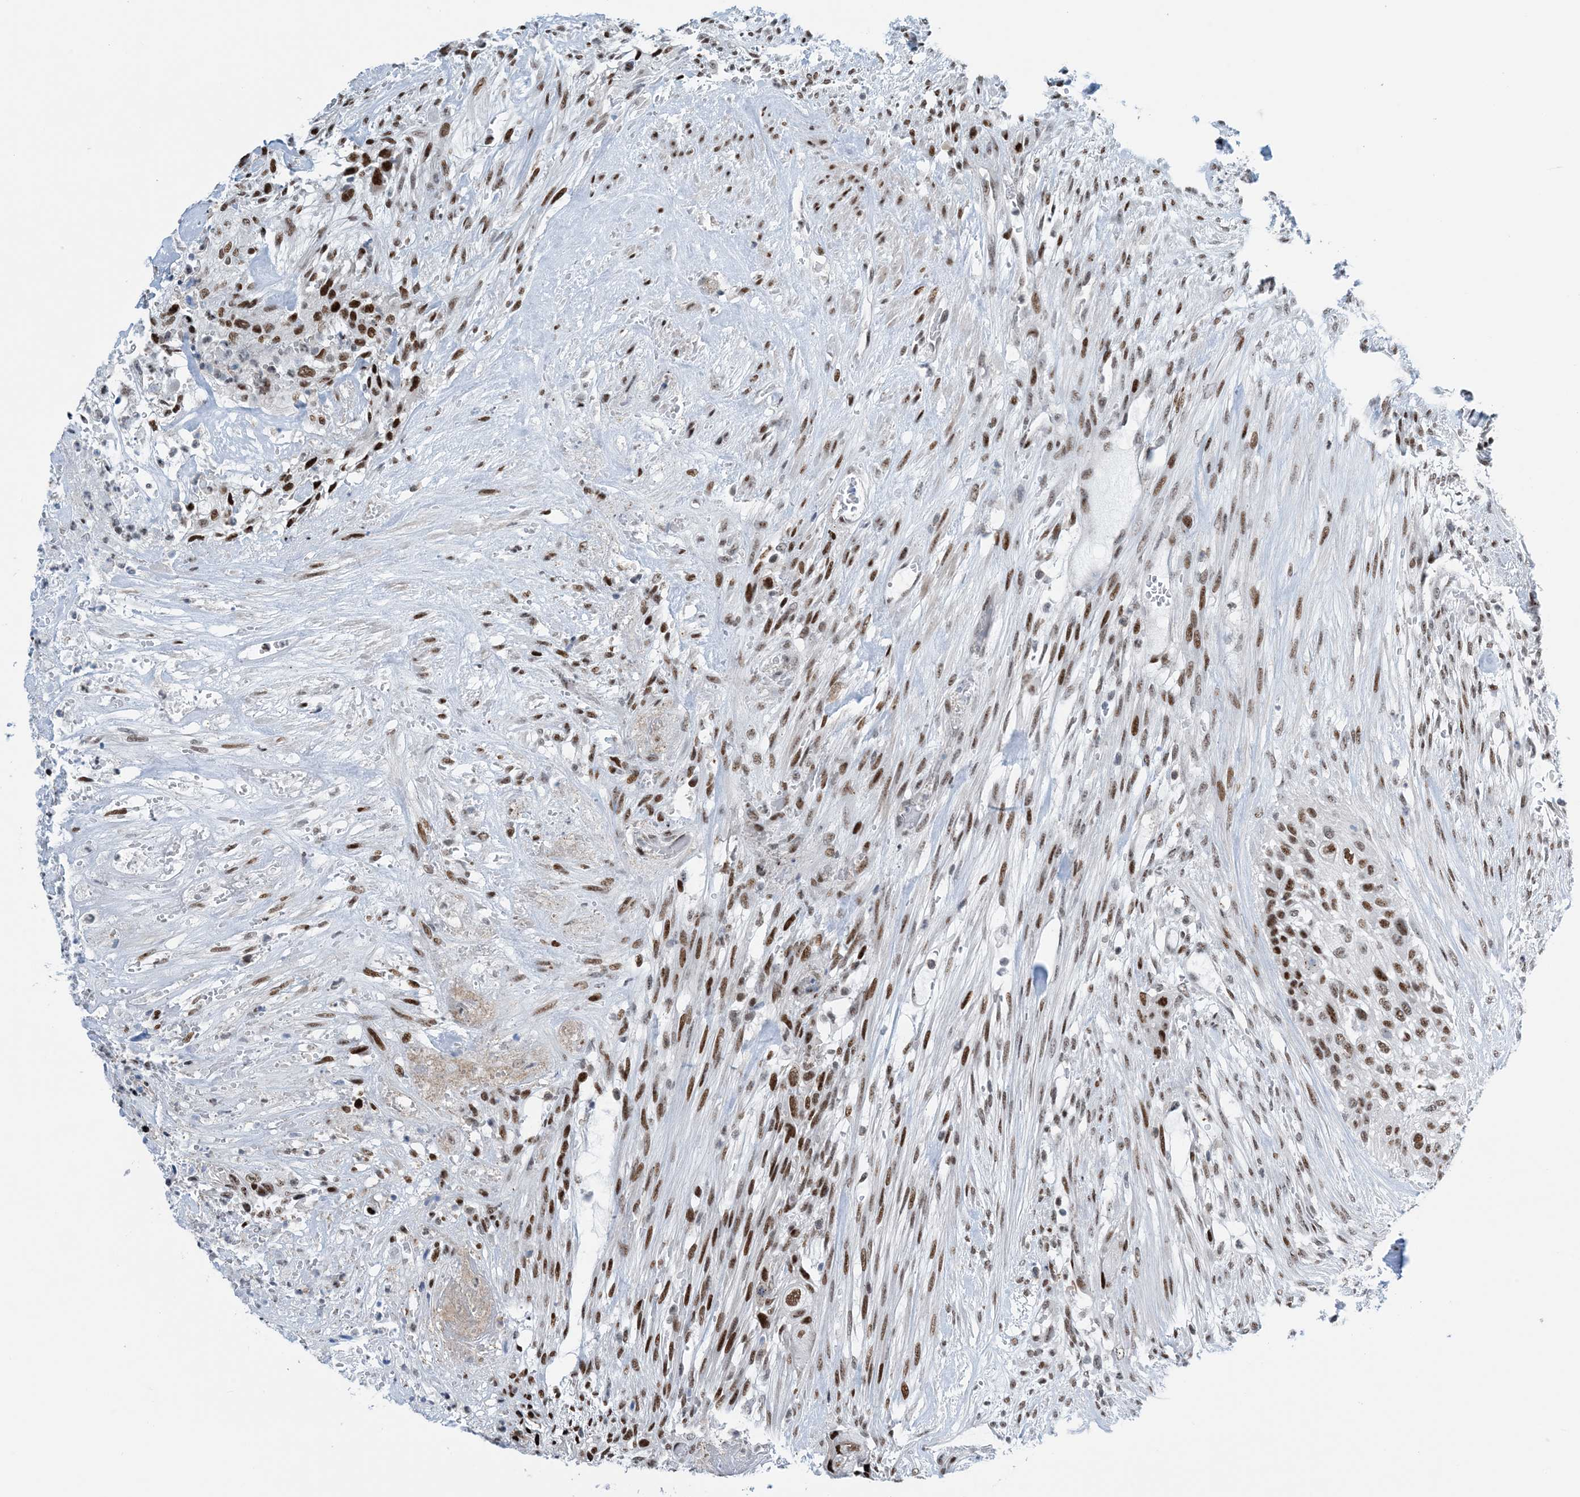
{"staining": {"intensity": "moderate", "quantity": ">75%", "location": "nuclear"}, "tissue": "urothelial cancer", "cell_type": "Tumor cells", "image_type": "cancer", "snomed": [{"axis": "morphology", "description": "Urothelial carcinoma, High grade"}, {"axis": "topography", "description": "Urinary bladder"}], "caption": "Immunohistochemistry (IHC) image of neoplastic tissue: urothelial cancer stained using immunohistochemistry (IHC) demonstrates medium levels of moderate protein expression localized specifically in the nuclear of tumor cells, appearing as a nuclear brown color.", "gene": "HEMK1", "patient": {"sex": "male", "age": 35}}